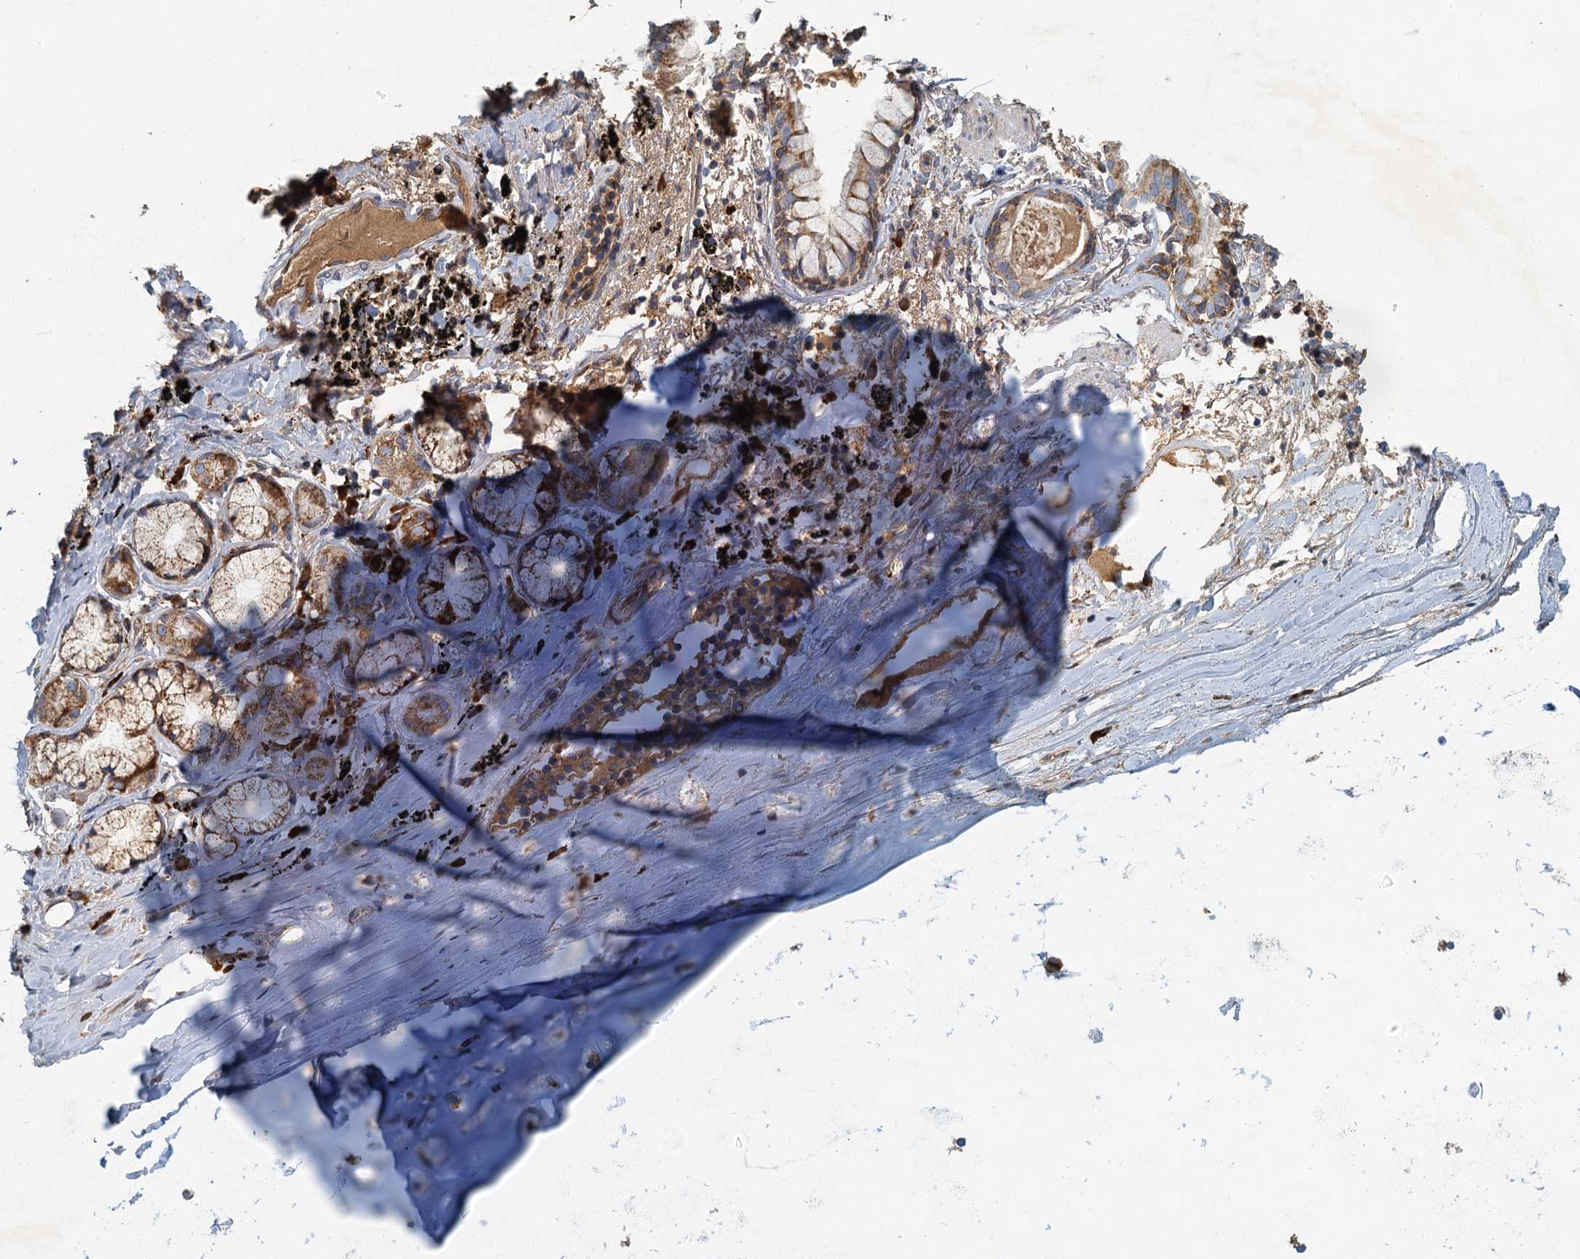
{"staining": {"intensity": "negative", "quantity": "none", "location": "none"}, "tissue": "adipose tissue", "cell_type": "Adipocytes", "image_type": "normal", "snomed": [{"axis": "morphology", "description": "Normal tissue, NOS"}, {"axis": "topography", "description": "Lymph node"}, {"axis": "topography", "description": "Bronchus"}], "caption": "There is no significant staining in adipocytes of adipose tissue.", "gene": "SPDYC", "patient": {"sex": "male", "age": 63}}